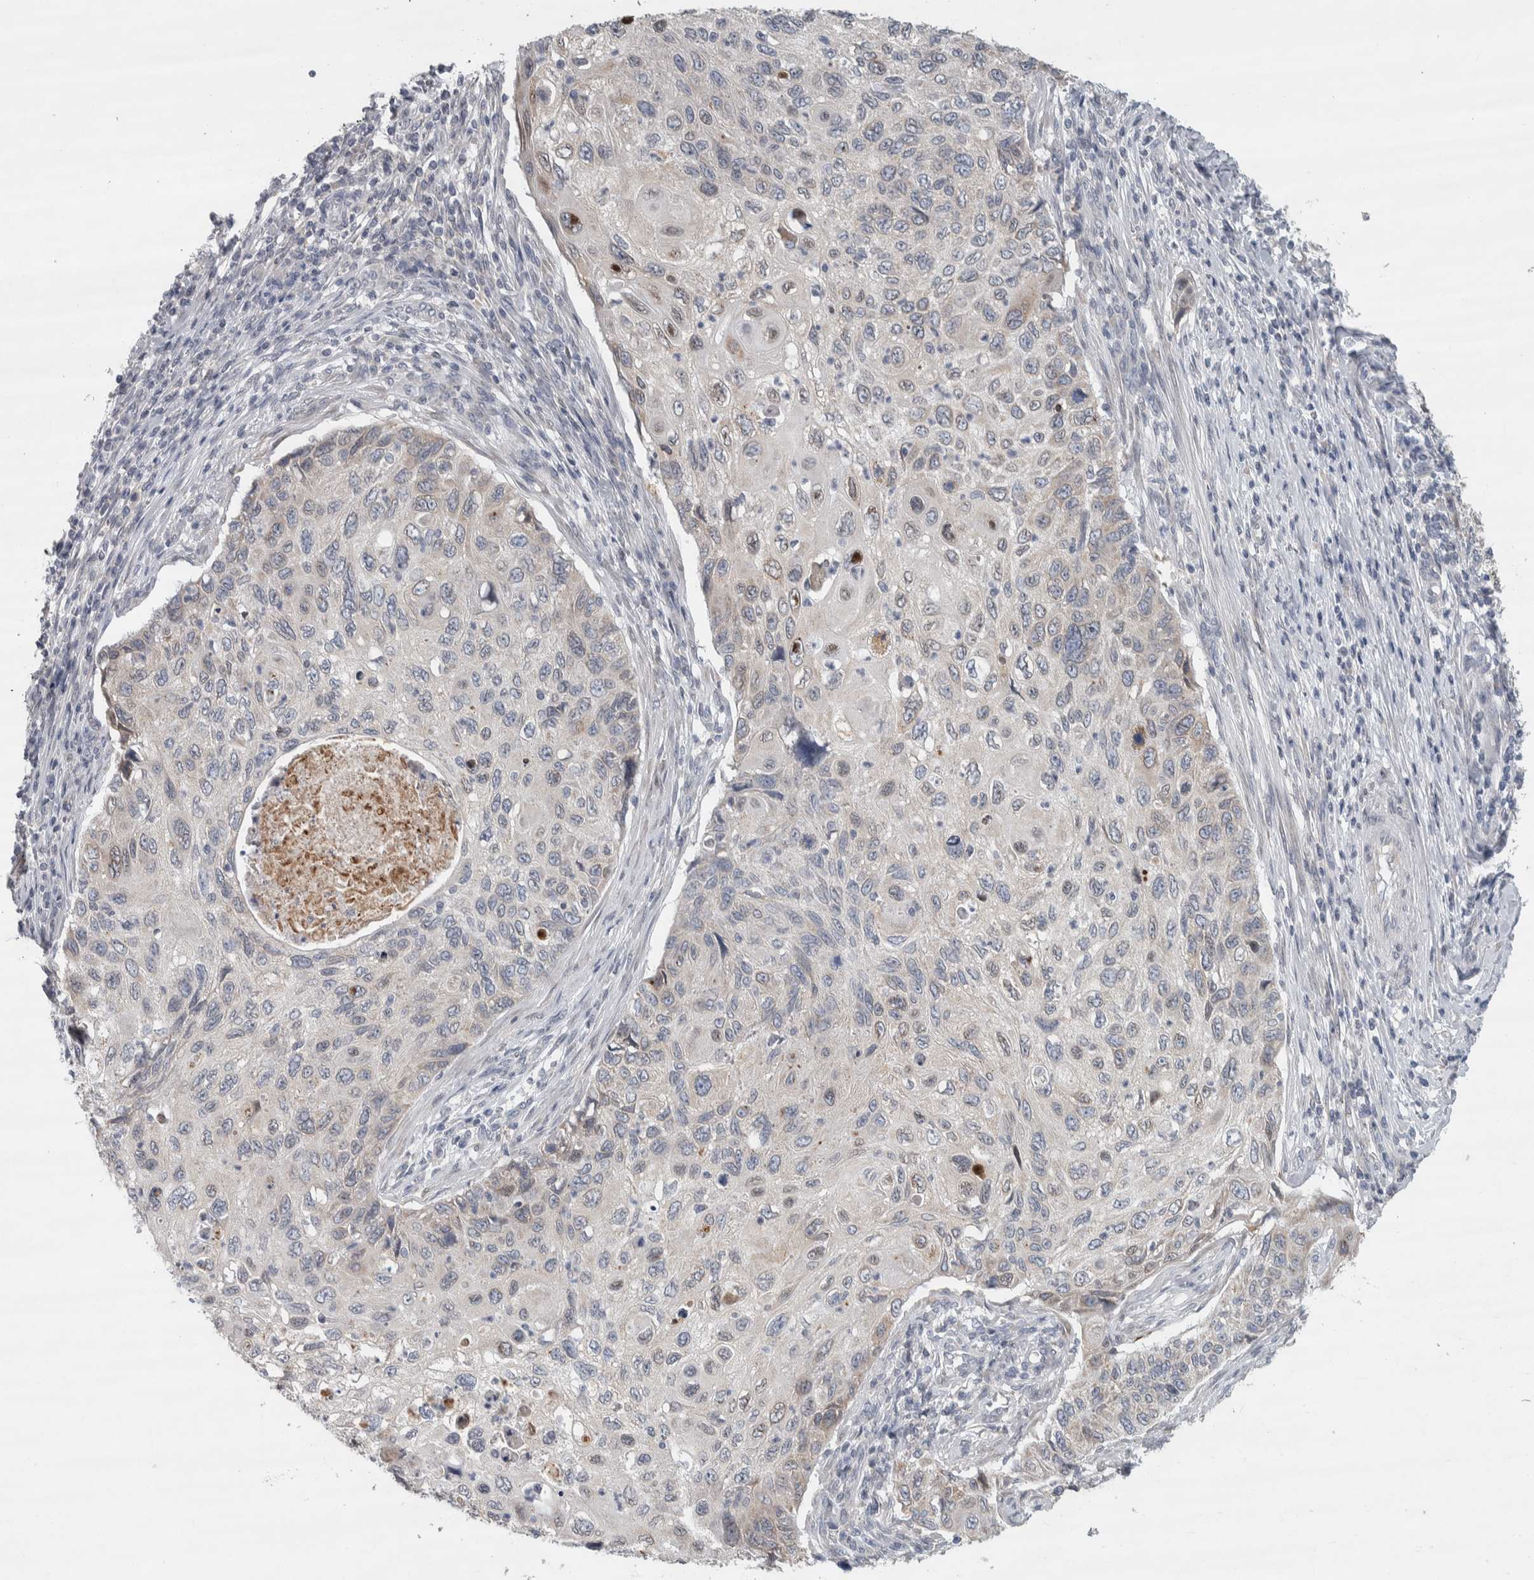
{"staining": {"intensity": "weak", "quantity": "<25%", "location": "cytoplasmic/membranous"}, "tissue": "cervical cancer", "cell_type": "Tumor cells", "image_type": "cancer", "snomed": [{"axis": "morphology", "description": "Squamous cell carcinoma, NOS"}, {"axis": "topography", "description": "Cervix"}], "caption": "The micrograph reveals no significant staining in tumor cells of squamous cell carcinoma (cervical).", "gene": "SIGMAR1", "patient": {"sex": "female", "age": 70}}